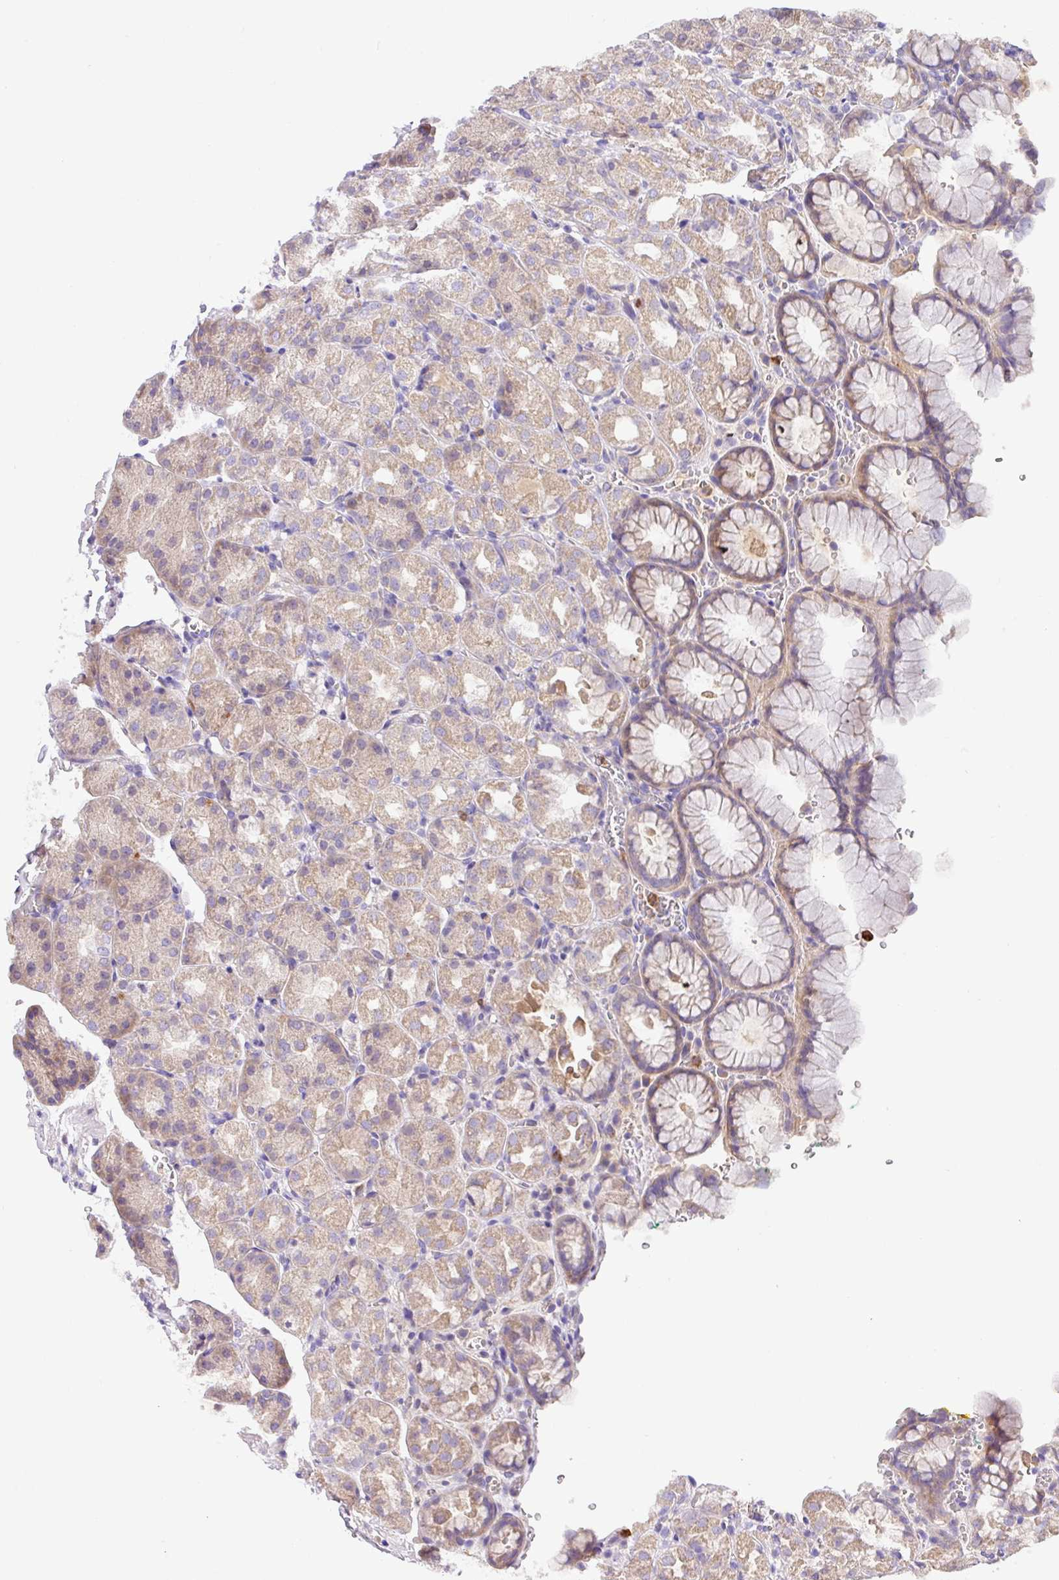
{"staining": {"intensity": "weak", "quantity": "25%-75%", "location": "cytoplasmic/membranous"}, "tissue": "stomach", "cell_type": "Glandular cells", "image_type": "normal", "snomed": [{"axis": "morphology", "description": "Normal tissue, NOS"}, {"axis": "topography", "description": "Stomach, upper"}], "caption": "IHC image of unremarkable stomach: stomach stained using immunohistochemistry displays low levels of weak protein expression localized specifically in the cytoplasmic/membranous of glandular cells, appearing as a cytoplasmic/membranous brown color.", "gene": "CRISP3", "patient": {"sex": "female", "age": 81}}